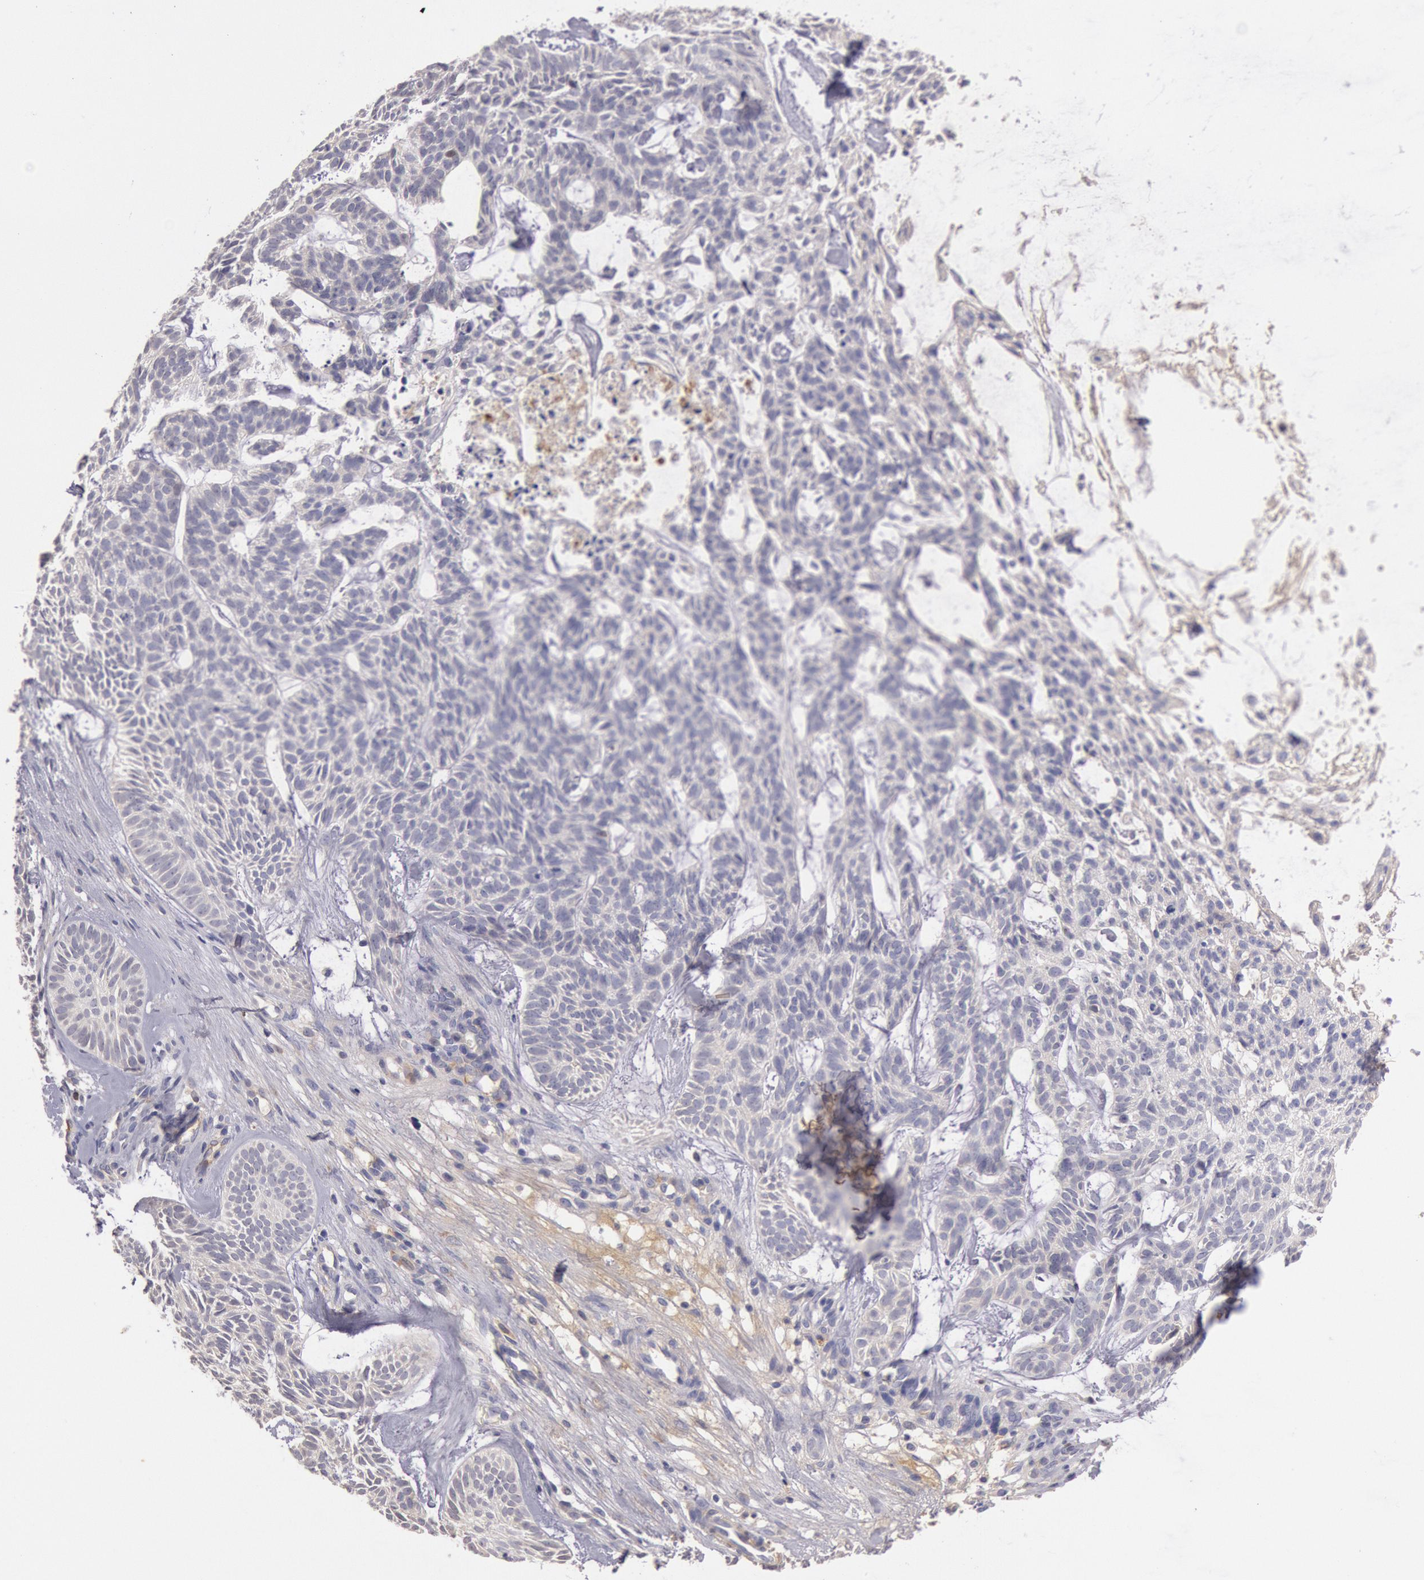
{"staining": {"intensity": "negative", "quantity": "none", "location": "none"}, "tissue": "skin cancer", "cell_type": "Tumor cells", "image_type": "cancer", "snomed": [{"axis": "morphology", "description": "Basal cell carcinoma"}, {"axis": "topography", "description": "Skin"}], "caption": "The IHC photomicrograph has no significant expression in tumor cells of skin cancer (basal cell carcinoma) tissue.", "gene": "C1R", "patient": {"sex": "male", "age": 75}}